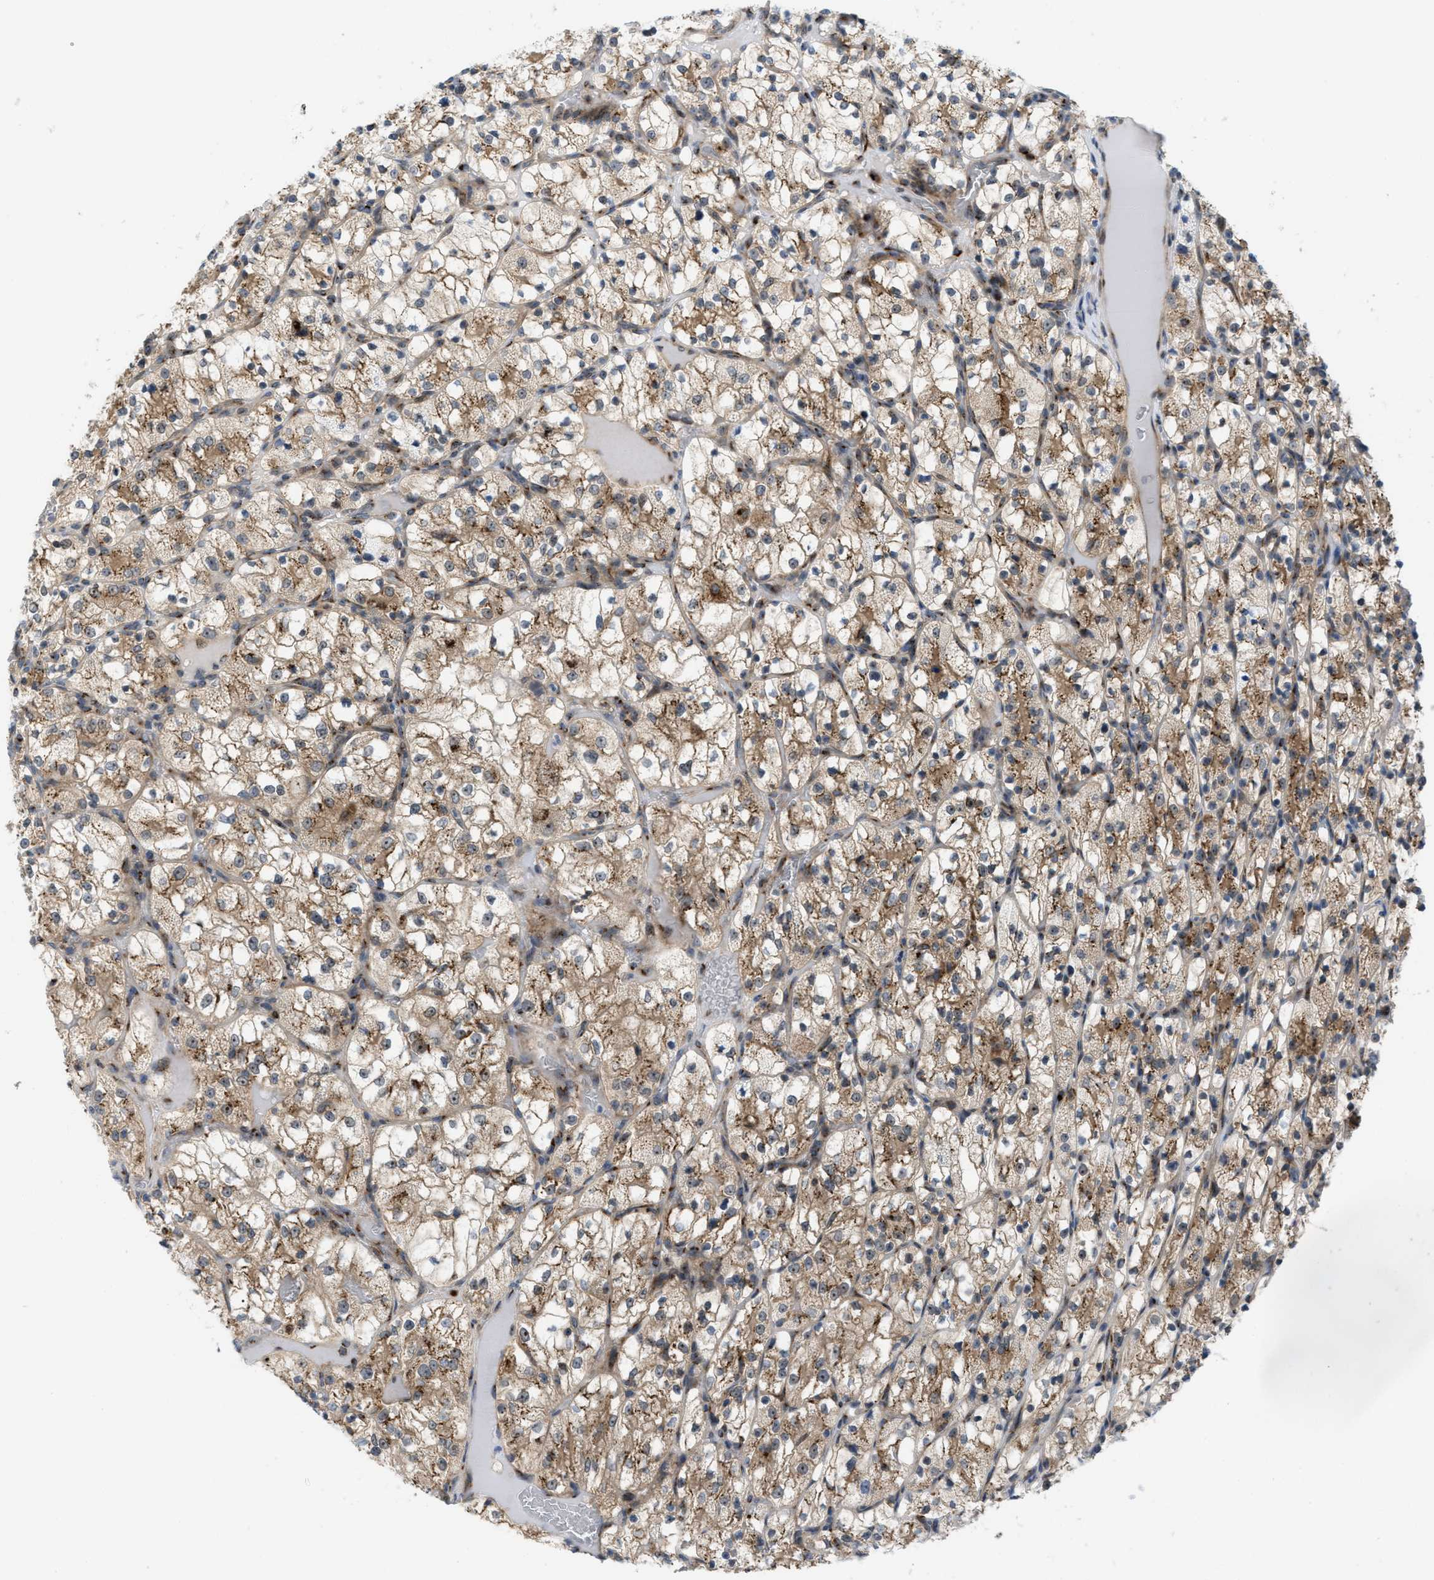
{"staining": {"intensity": "weak", "quantity": "25%-75%", "location": "cytoplasmic/membranous,nuclear"}, "tissue": "renal cancer", "cell_type": "Tumor cells", "image_type": "cancer", "snomed": [{"axis": "morphology", "description": "Adenocarcinoma, NOS"}, {"axis": "topography", "description": "Kidney"}], "caption": "Immunohistochemical staining of human adenocarcinoma (renal) exhibits low levels of weak cytoplasmic/membranous and nuclear positivity in about 25%-75% of tumor cells. Using DAB (3,3'-diaminobenzidine) (brown) and hematoxylin (blue) stains, captured at high magnification using brightfield microscopy.", "gene": "SLC38A10", "patient": {"sex": "female", "age": 69}}